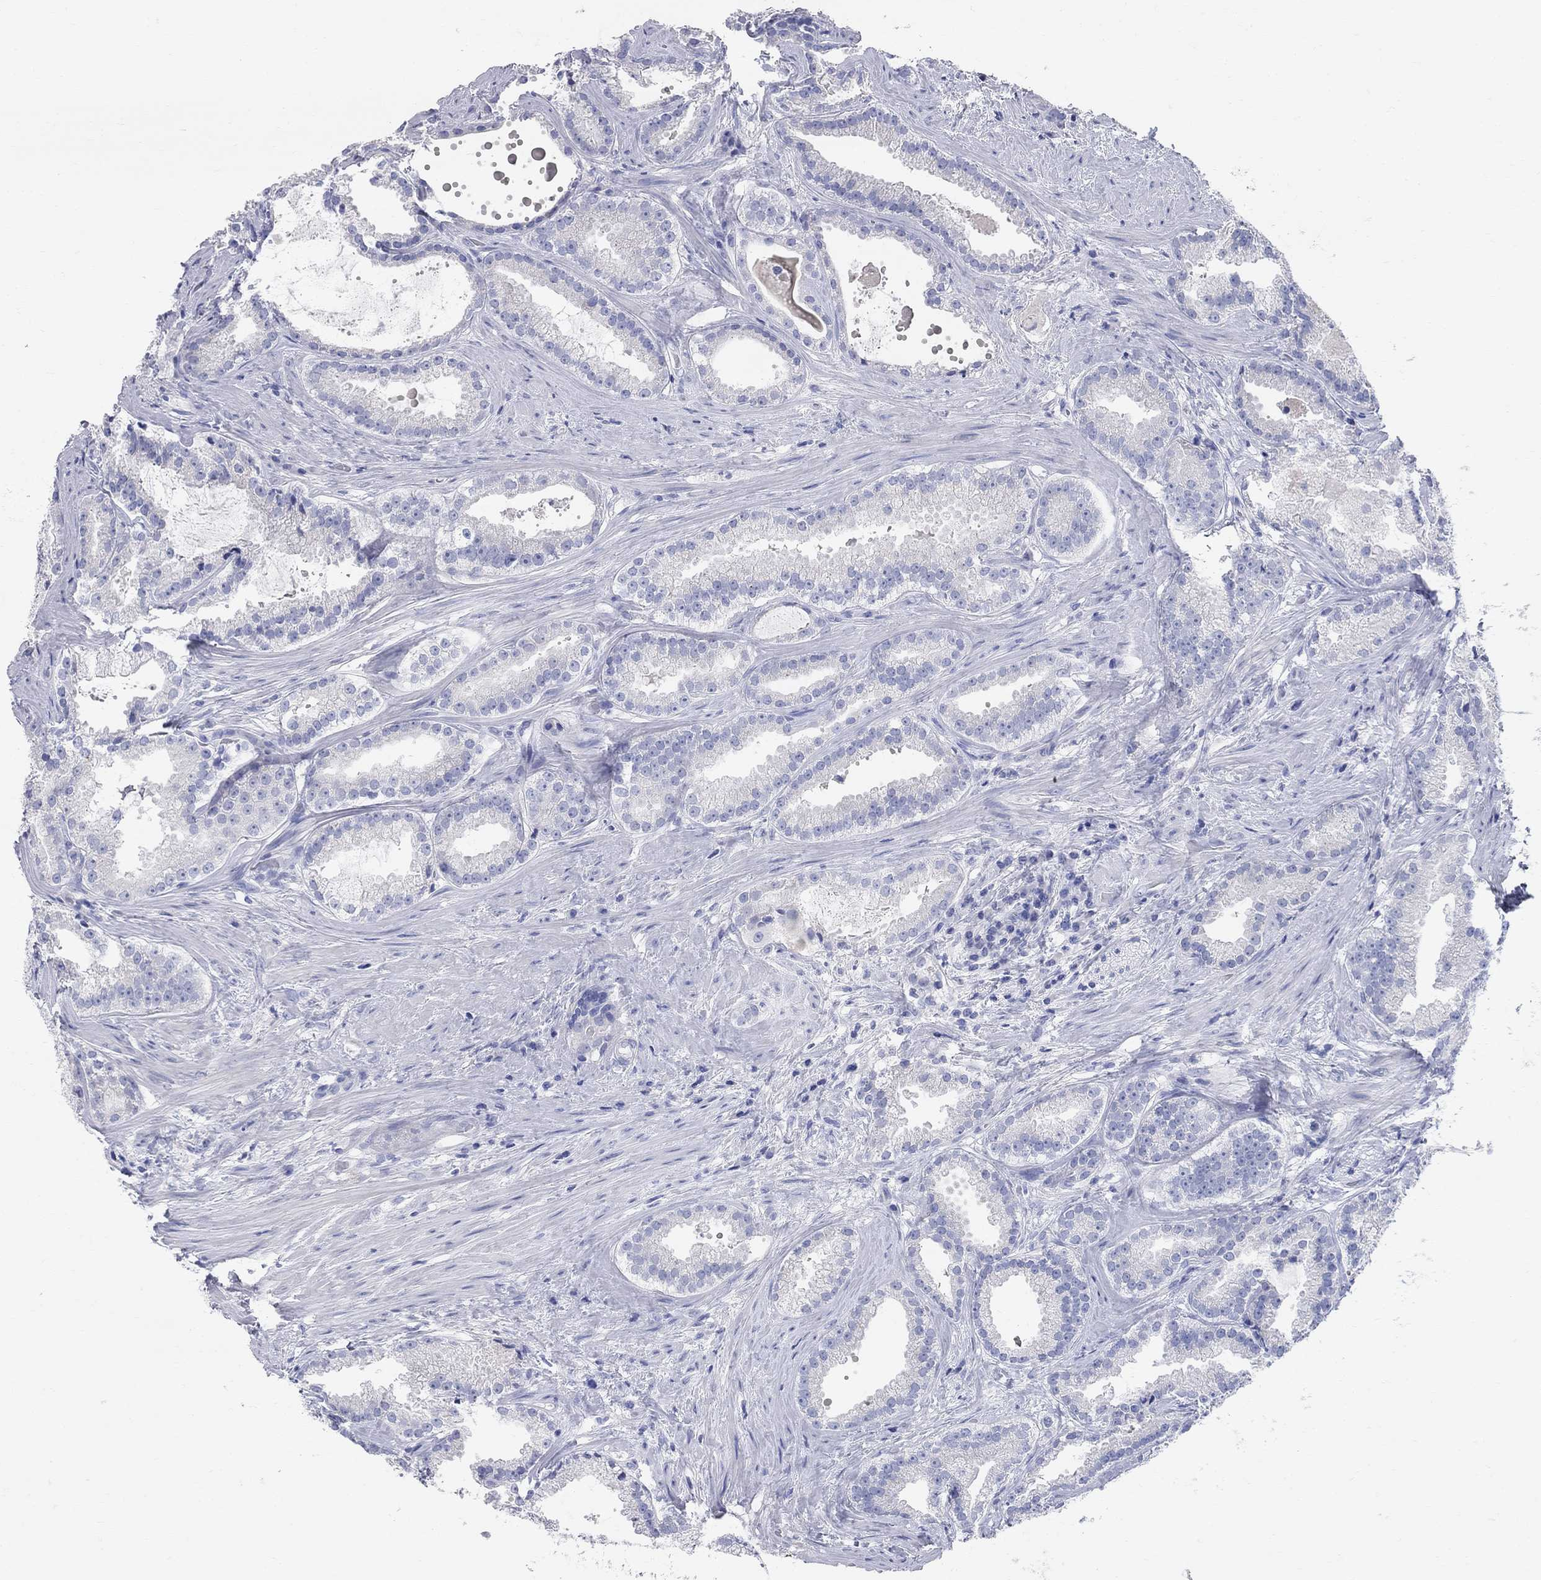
{"staining": {"intensity": "negative", "quantity": "none", "location": "none"}, "tissue": "prostate cancer", "cell_type": "Tumor cells", "image_type": "cancer", "snomed": [{"axis": "morphology", "description": "Adenocarcinoma, NOS"}, {"axis": "morphology", "description": "Adenocarcinoma, High grade"}, {"axis": "topography", "description": "Prostate"}], "caption": "An immunohistochemistry (IHC) photomicrograph of adenocarcinoma (prostate) is shown. There is no staining in tumor cells of adenocarcinoma (prostate). The staining is performed using DAB brown chromogen with nuclei counter-stained in using hematoxylin.", "gene": "AOX1", "patient": {"sex": "male", "age": 64}}